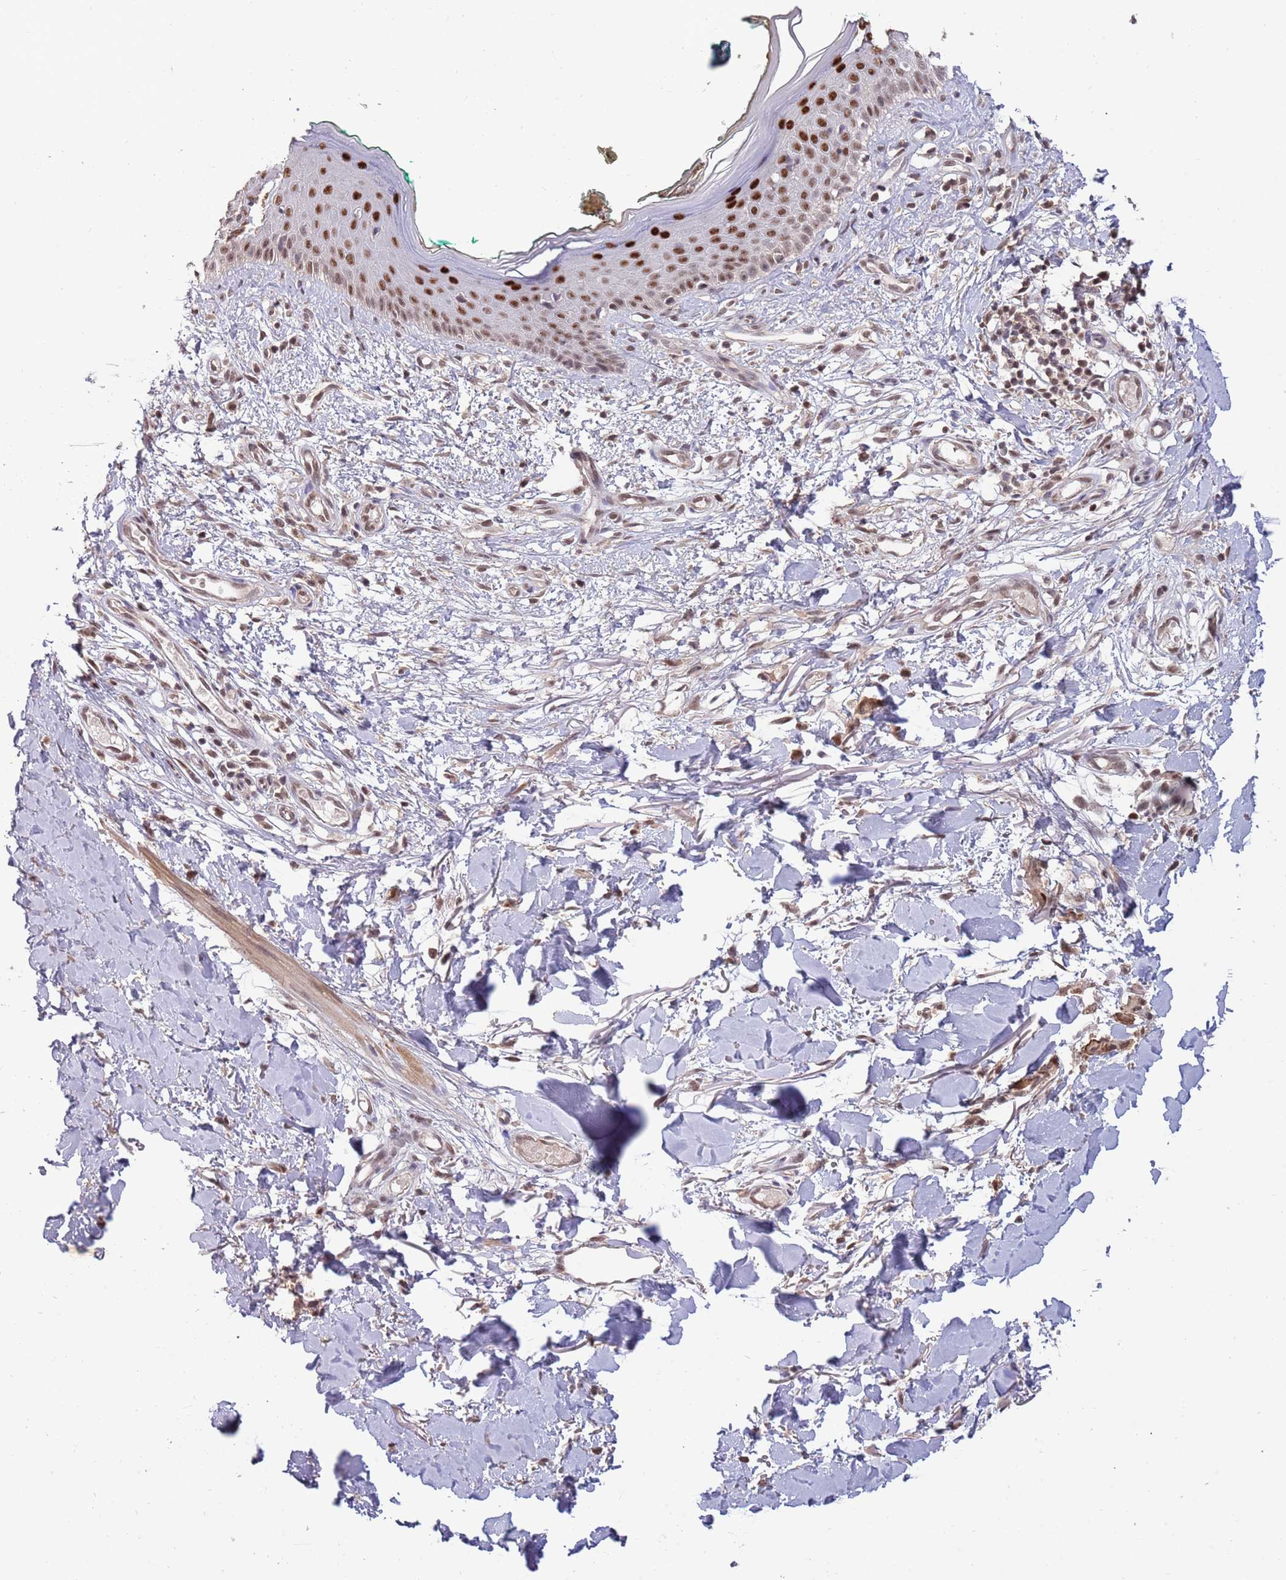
{"staining": {"intensity": "moderate", "quantity": ">75%", "location": "nuclear"}, "tissue": "skin", "cell_type": "Fibroblasts", "image_type": "normal", "snomed": [{"axis": "morphology", "description": "Normal tissue, NOS"}, {"axis": "morphology", "description": "Malignant melanoma, NOS"}, {"axis": "topography", "description": "Skin"}], "caption": "Immunohistochemistry of unremarkable human skin reveals medium levels of moderate nuclear positivity in approximately >75% of fibroblasts.", "gene": "ZBTB7A", "patient": {"sex": "male", "age": 62}}